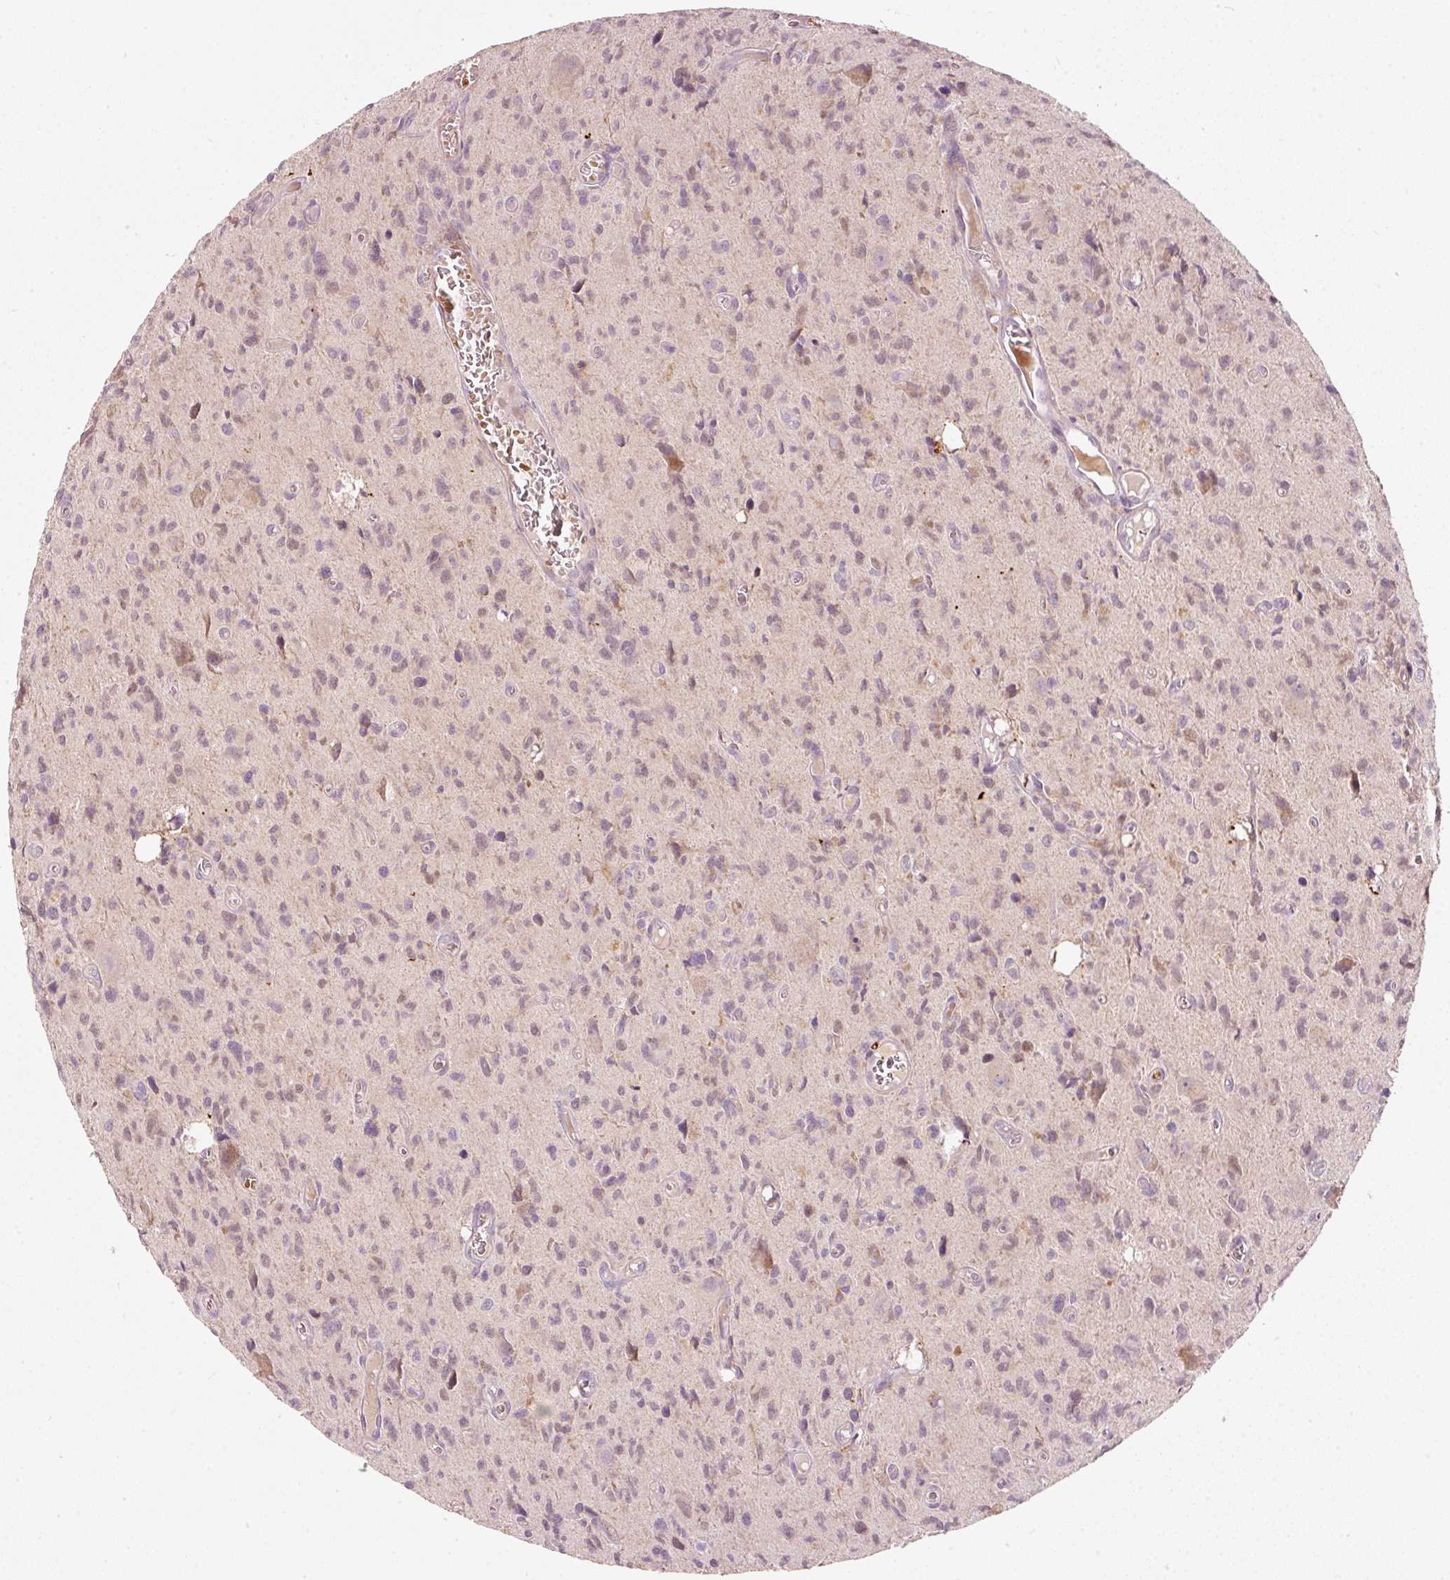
{"staining": {"intensity": "weak", "quantity": "<25%", "location": "cytoplasmic/membranous"}, "tissue": "glioma", "cell_type": "Tumor cells", "image_type": "cancer", "snomed": [{"axis": "morphology", "description": "Glioma, malignant, High grade"}, {"axis": "topography", "description": "Brain"}], "caption": "Tumor cells show no significant protein expression in malignant glioma (high-grade). Nuclei are stained in blue.", "gene": "KLHL21", "patient": {"sex": "male", "age": 76}}